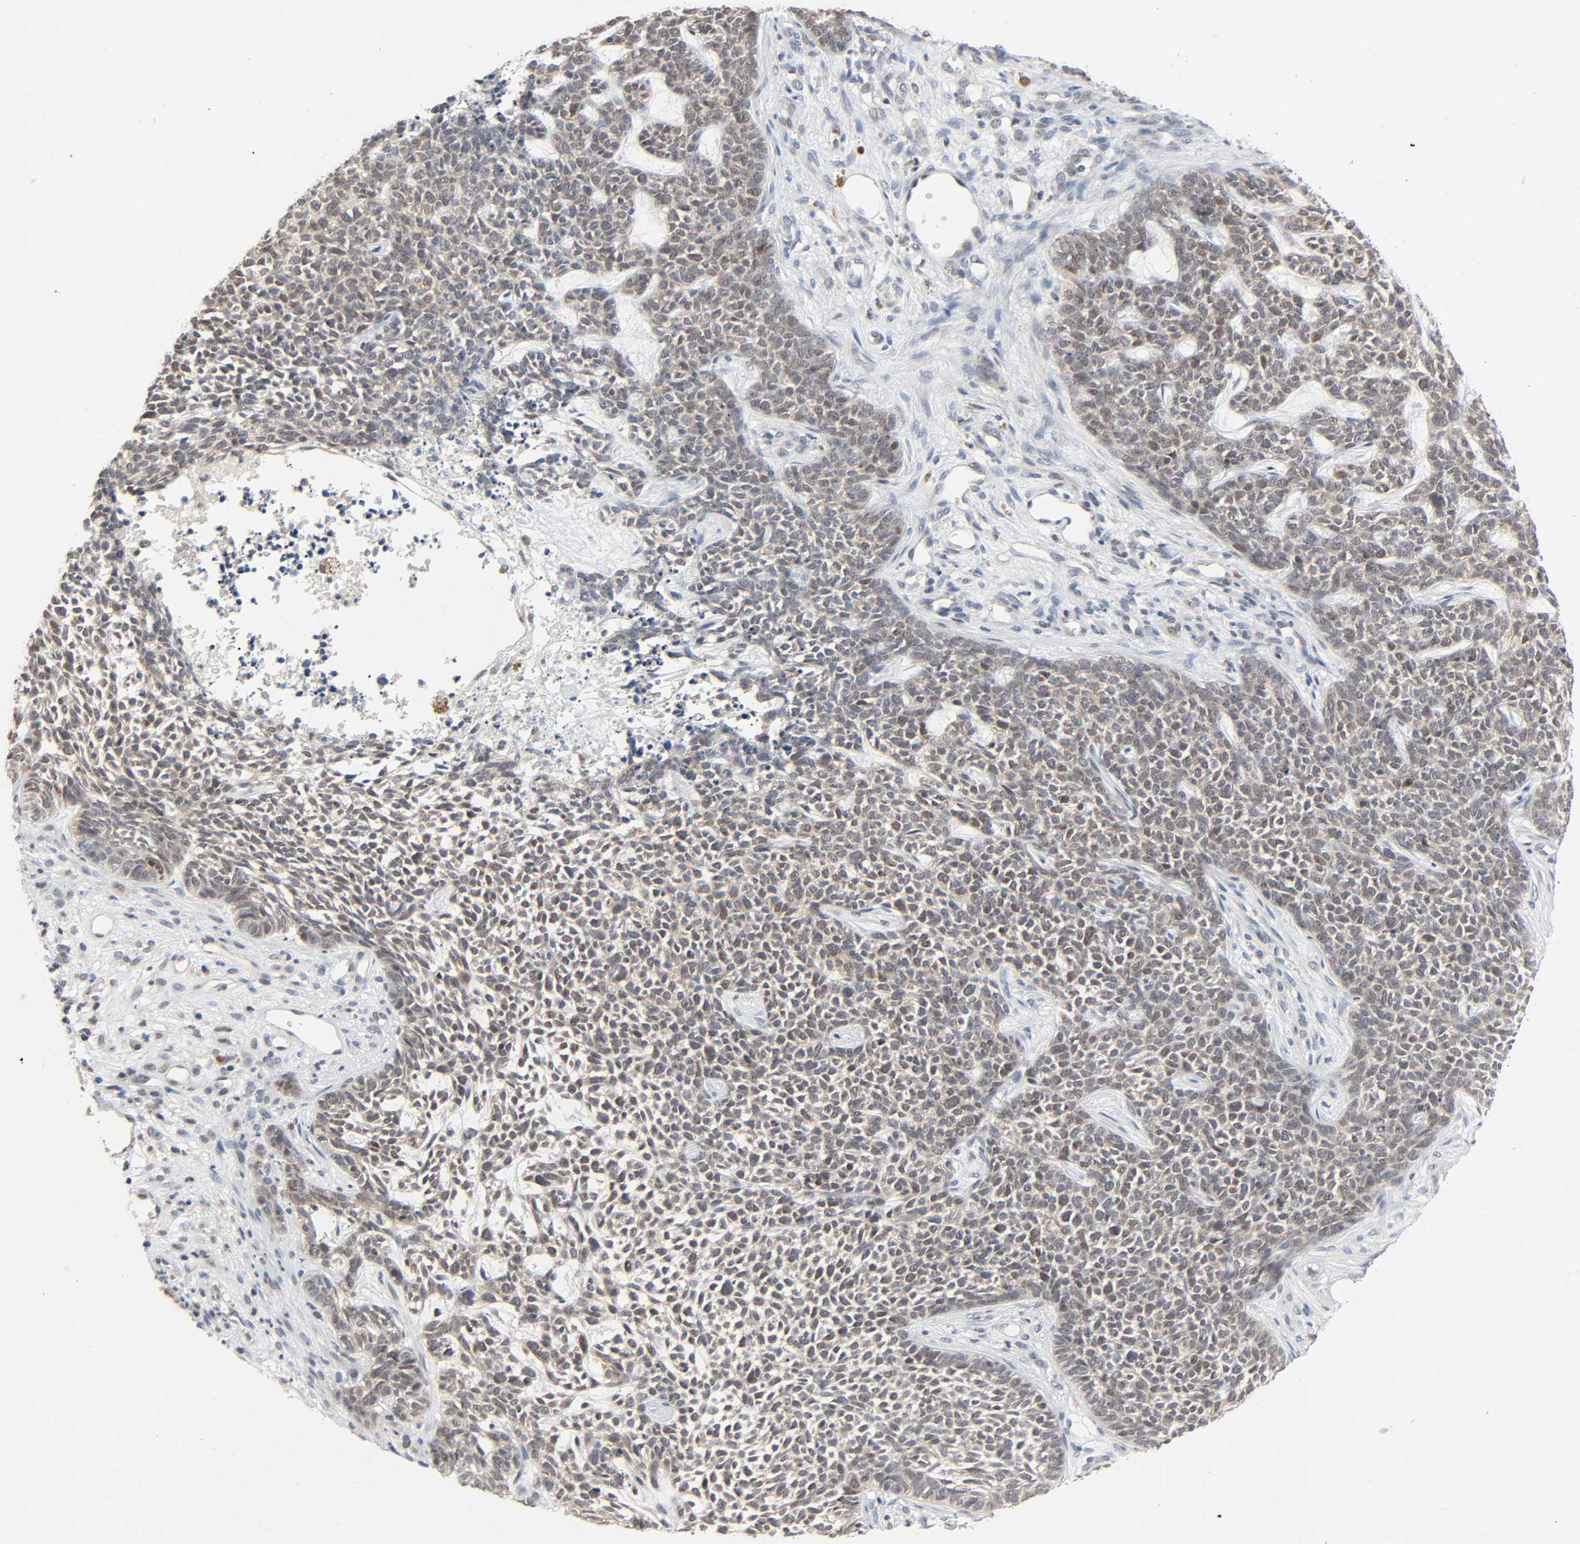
{"staining": {"intensity": "weak", "quantity": "25%-75%", "location": "nuclear"}, "tissue": "skin cancer", "cell_type": "Tumor cells", "image_type": "cancer", "snomed": [{"axis": "morphology", "description": "Basal cell carcinoma"}, {"axis": "topography", "description": "Skin"}], "caption": "Immunohistochemistry of human skin basal cell carcinoma reveals low levels of weak nuclear positivity in about 25%-75% of tumor cells. (DAB (3,3'-diaminobenzidine) IHC, brown staining for protein, blue staining for nuclei).", "gene": "MAPKAPK5", "patient": {"sex": "female", "age": 84}}